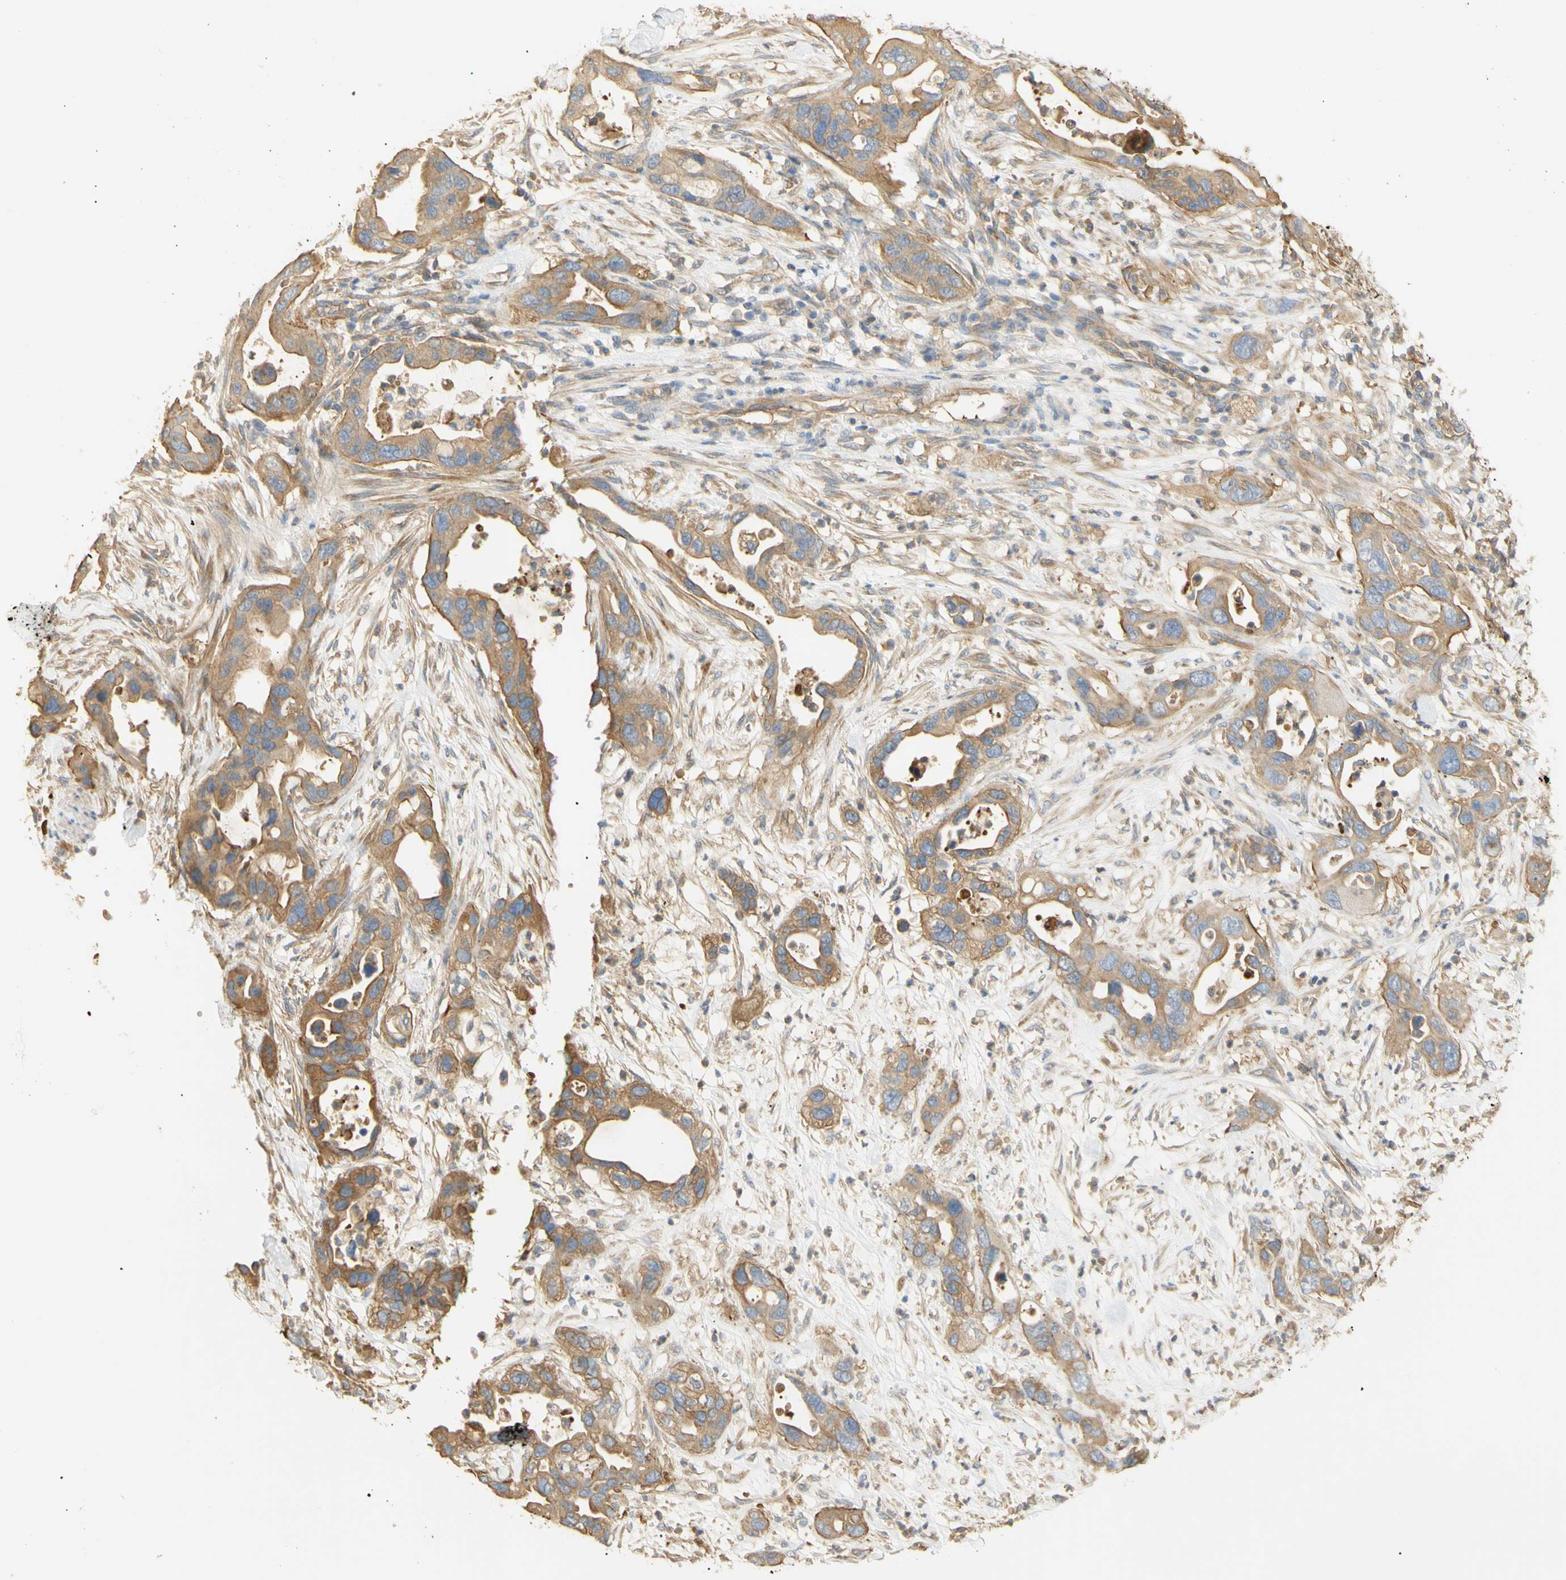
{"staining": {"intensity": "moderate", "quantity": ">75%", "location": "cytoplasmic/membranous"}, "tissue": "pancreatic cancer", "cell_type": "Tumor cells", "image_type": "cancer", "snomed": [{"axis": "morphology", "description": "Adenocarcinoma, NOS"}, {"axis": "topography", "description": "Pancreas"}], "caption": "Moderate cytoplasmic/membranous positivity is seen in approximately >75% of tumor cells in pancreatic adenocarcinoma. (IHC, brightfield microscopy, high magnification).", "gene": "KCNE4", "patient": {"sex": "female", "age": 71}}